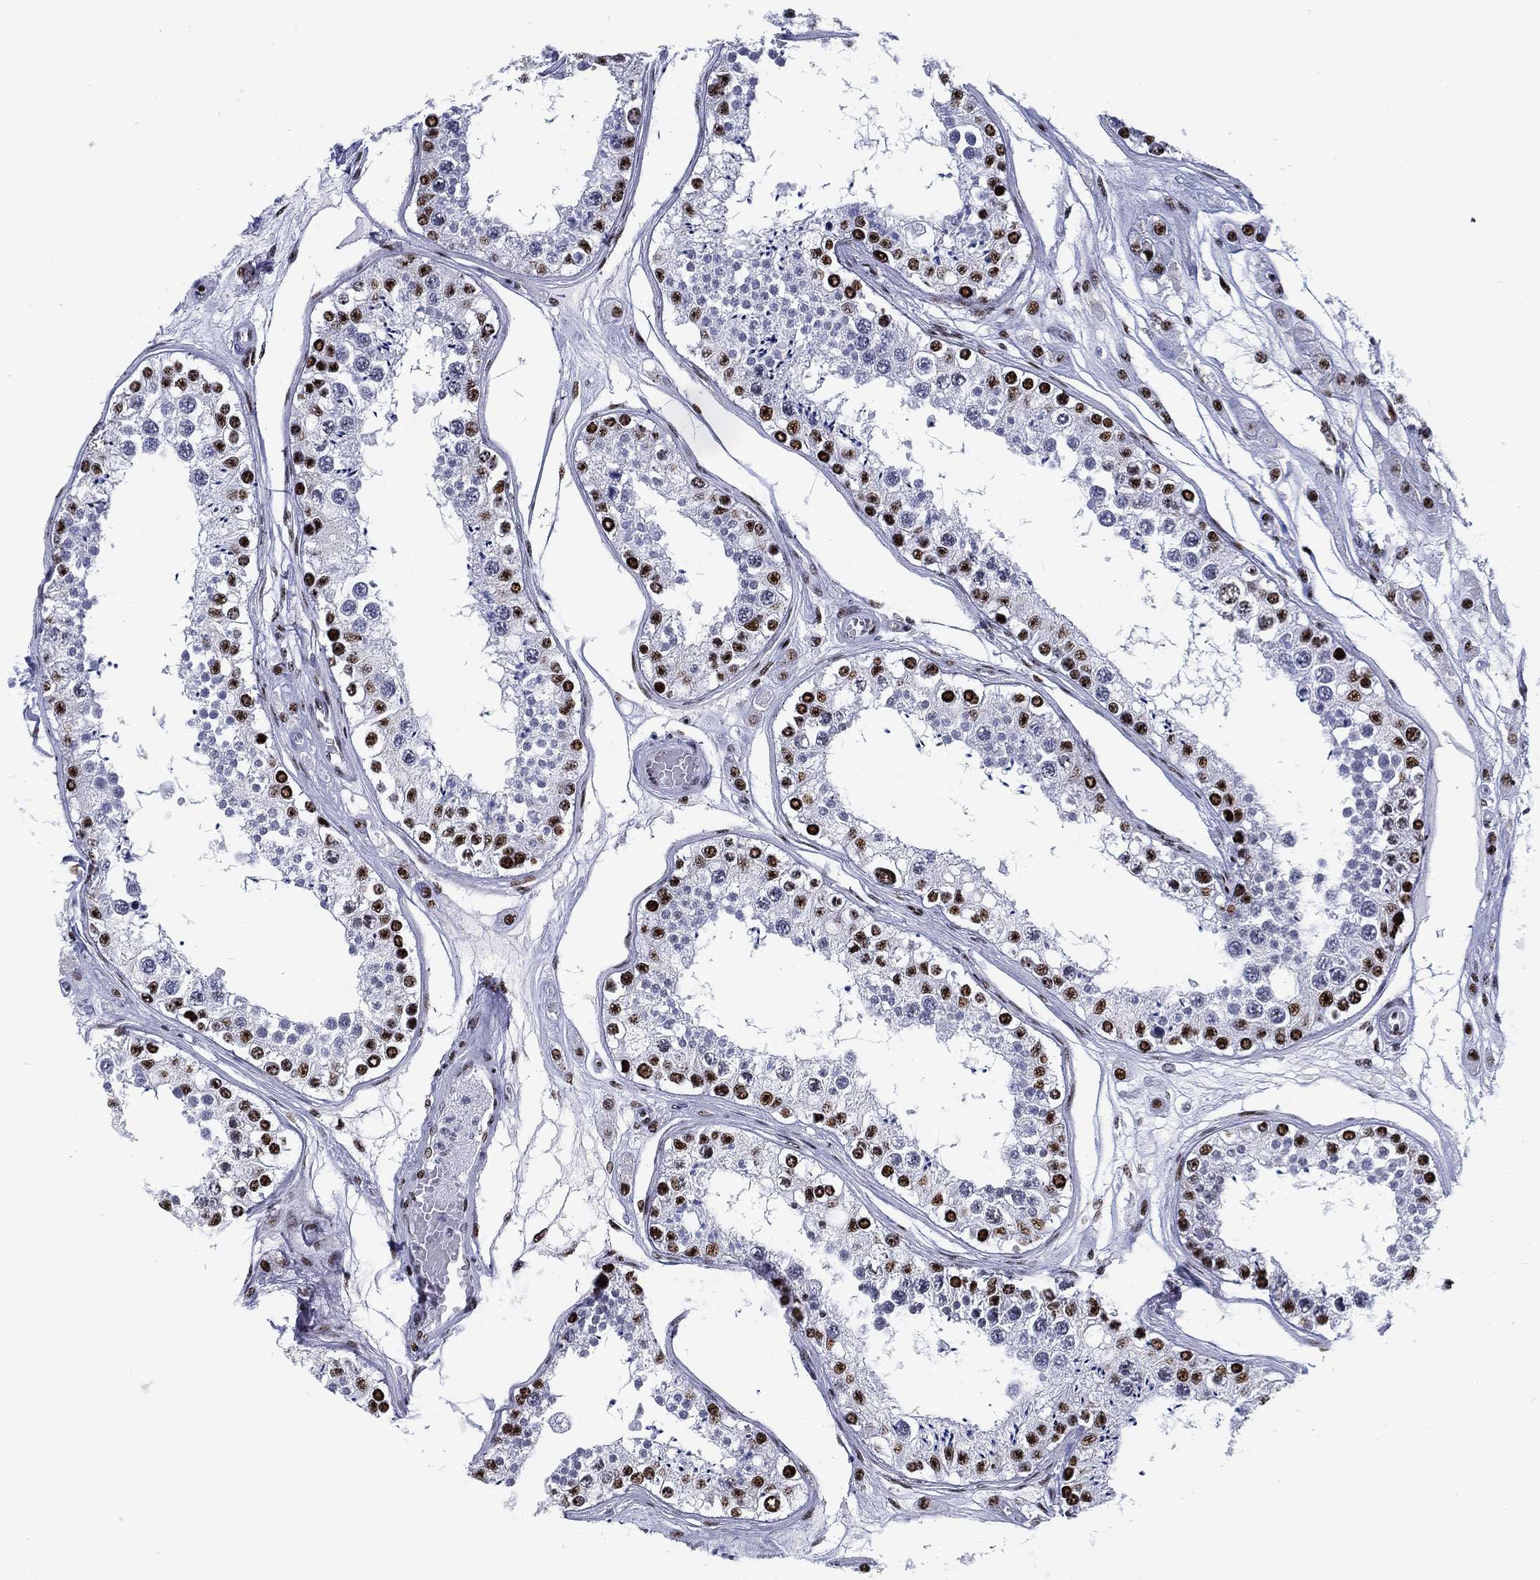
{"staining": {"intensity": "strong", "quantity": "25%-75%", "location": "nuclear"}, "tissue": "testis", "cell_type": "Cells in seminiferous ducts", "image_type": "normal", "snomed": [{"axis": "morphology", "description": "Normal tissue, NOS"}, {"axis": "topography", "description": "Testis"}], "caption": "This image reveals immunohistochemistry staining of benign human testis, with high strong nuclear positivity in approximately 25%-75% of cells in seminiferous ducts.", "gene": "CYB561D2", "patient": {"sex": "male", "age": 25}}